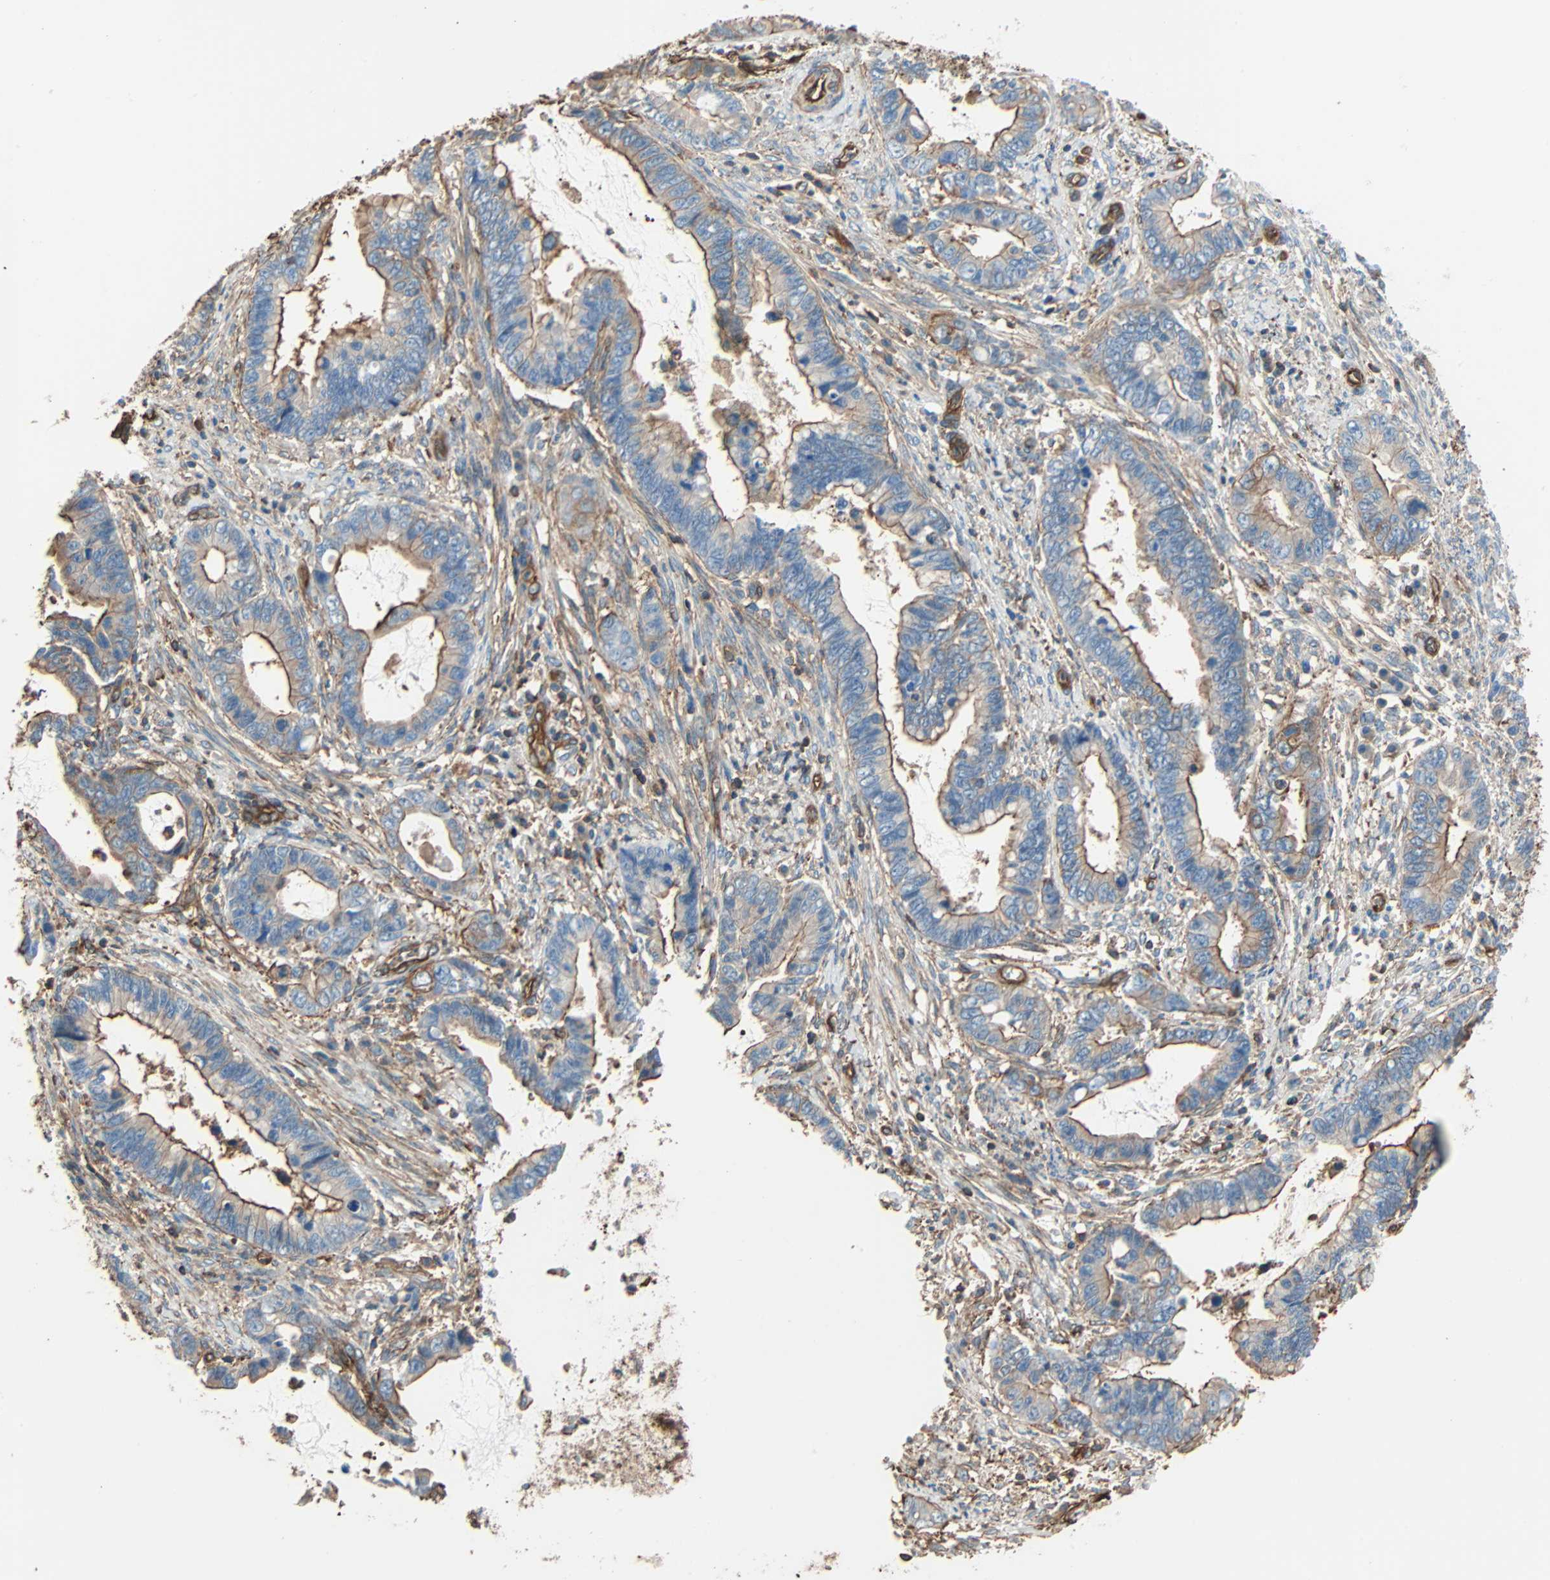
{"staining": {"intensity": "moderate", "quantity": "25%-75%", "location": "cytoplasmic/membranous"}, "tissue": "cervical cancer", "cell_type": "Tumor cells", "image_type": "cancer", "snomed": [{"axis": "morphology", "description": "Adenocarcinoma, NOS"}, {"axis": "topography", "description": "Cervix"}], "caption": "Immunohistochemistry (DAB) staining of human cervical adenocarcinoma exhibits moderate cytoplasmic/membranous protein positivity in about 25%-75% of tumor cells.", "gene": "GALNT10", "patient": {"sex": "female", "age": 44}}